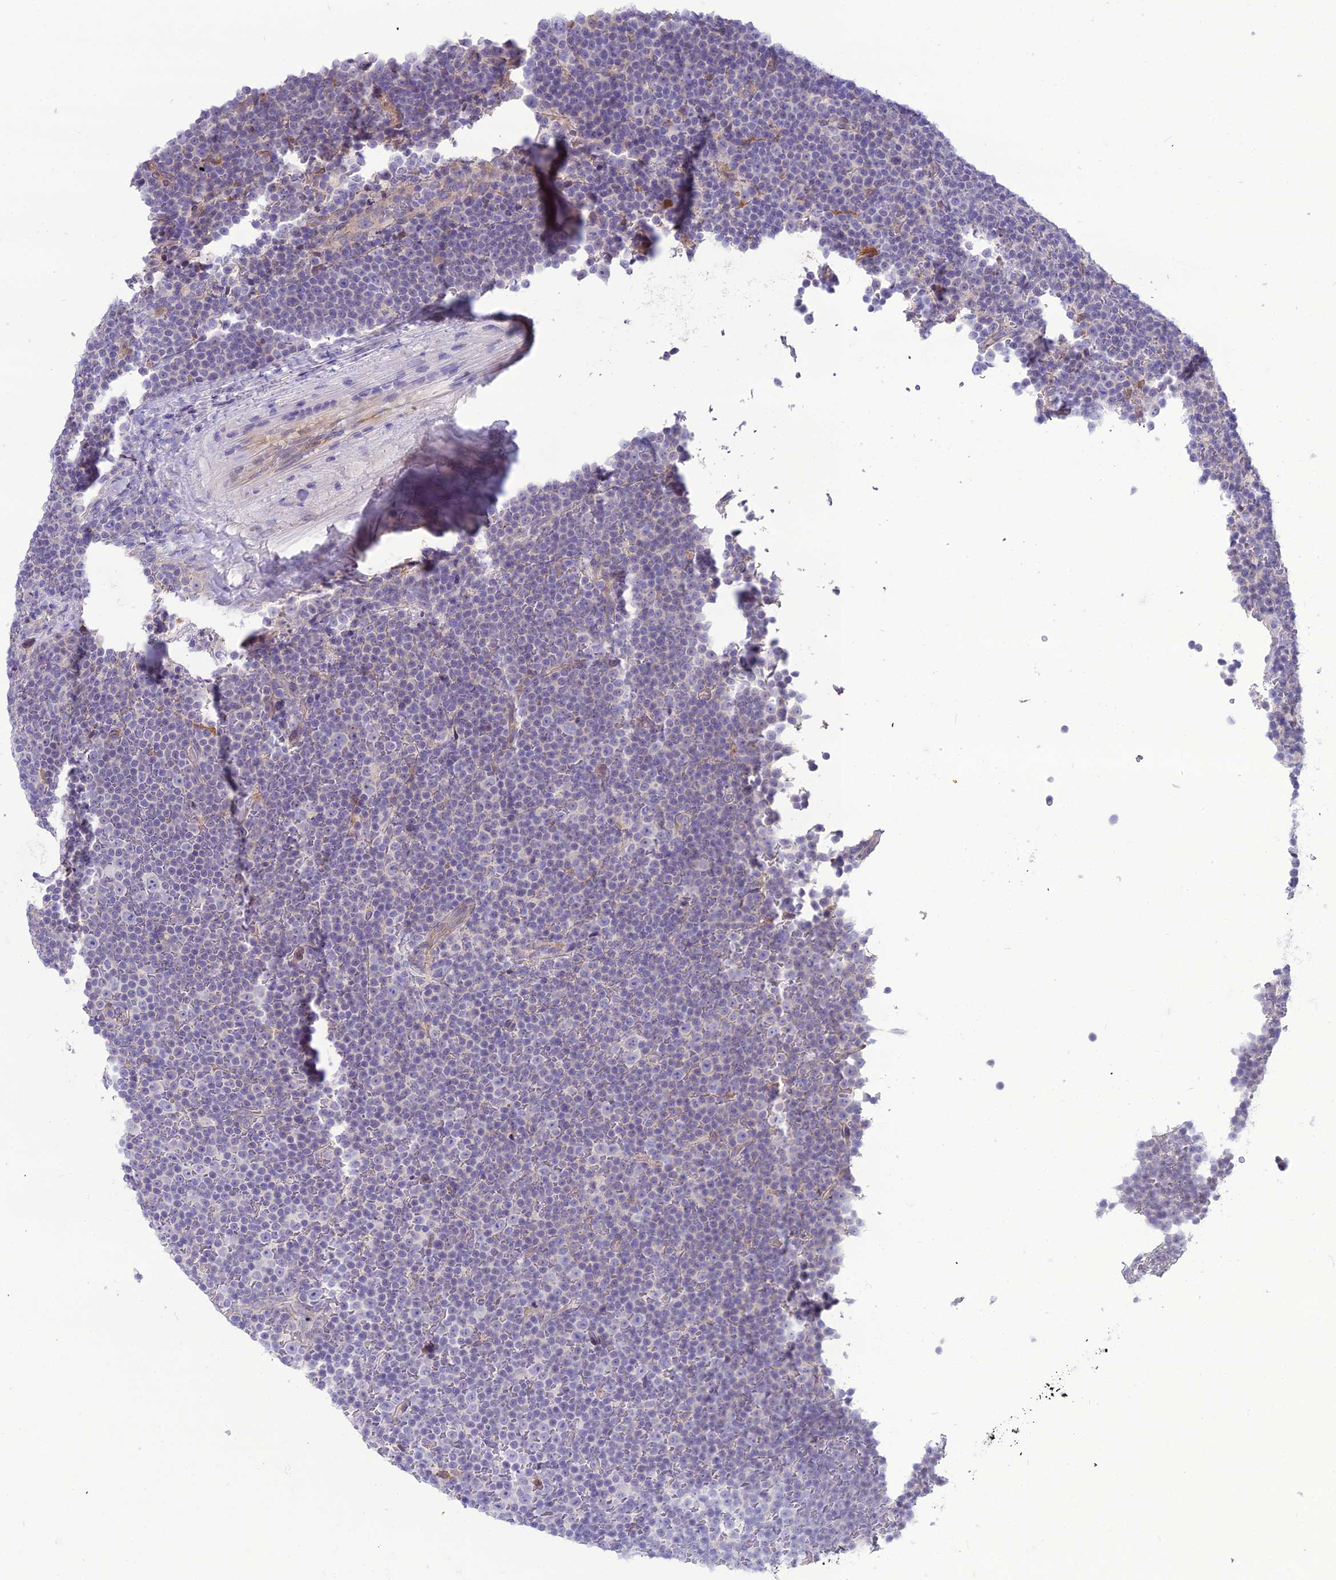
{"staining": {"intensity": "negative", "quantity": "none", "location": "none"}, "tissue": "lymphoma", "cell_type": "Tumor cells", "image_type": "cancer", "snomed": [{"axis": "morphology", "description": "Malignant lymphoma, non-Hodgkin's type, Low grade"}, {"axis": "topography", "description": "Lymph node"}], "caption": "Histopathology image shows no significant protein positivity in tumor cells of lymphoma. (DAB immunohistochemistry (IHC) with hematoxylin counter stain).", "gene": "MB21D2", "patient": {"sex": "female", "age": 67}}